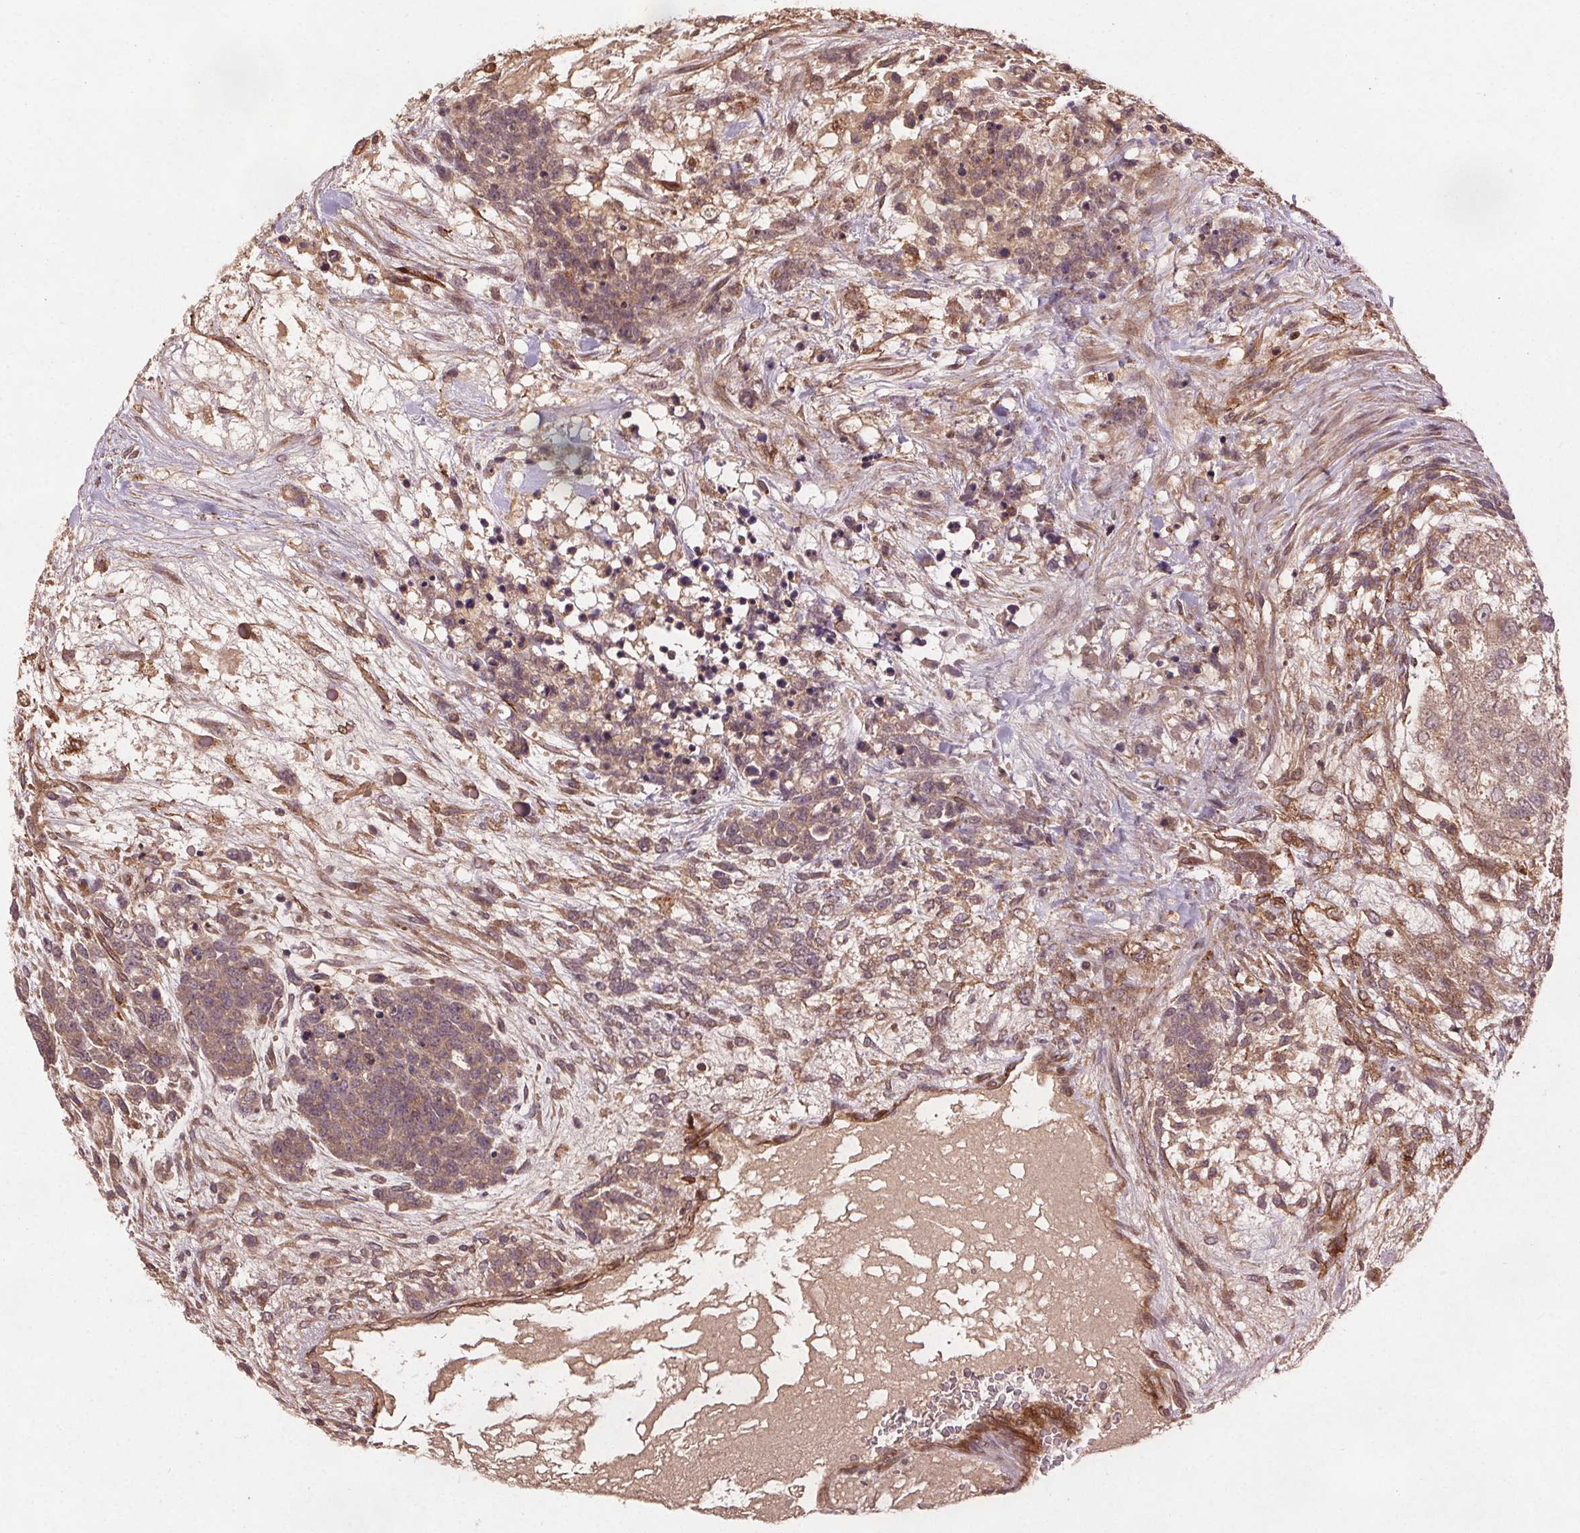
{"staining": {"intensity": "weak", "quantity": ">75%", "location": "cytoplasmic/membranous"}, "tissue": "testis cancer", "cell_type": "Tumor cells", "image_type": "cancer", "snomed": [{"axis": "morphology", "description": "Carcinoma, Embryonal, NOS"}, {"axis": "topography", "description": "Testis"}], "caption": "IHC micrograph of human testis cancer (embryonal carcinoma) stained for a protein (brown), which shows low levels of weak cytoplasmic/membranous expression in about >75% of tumor cells.", "gene": "SEC14L2", "patient": {"sex": "male", "age": 23}}